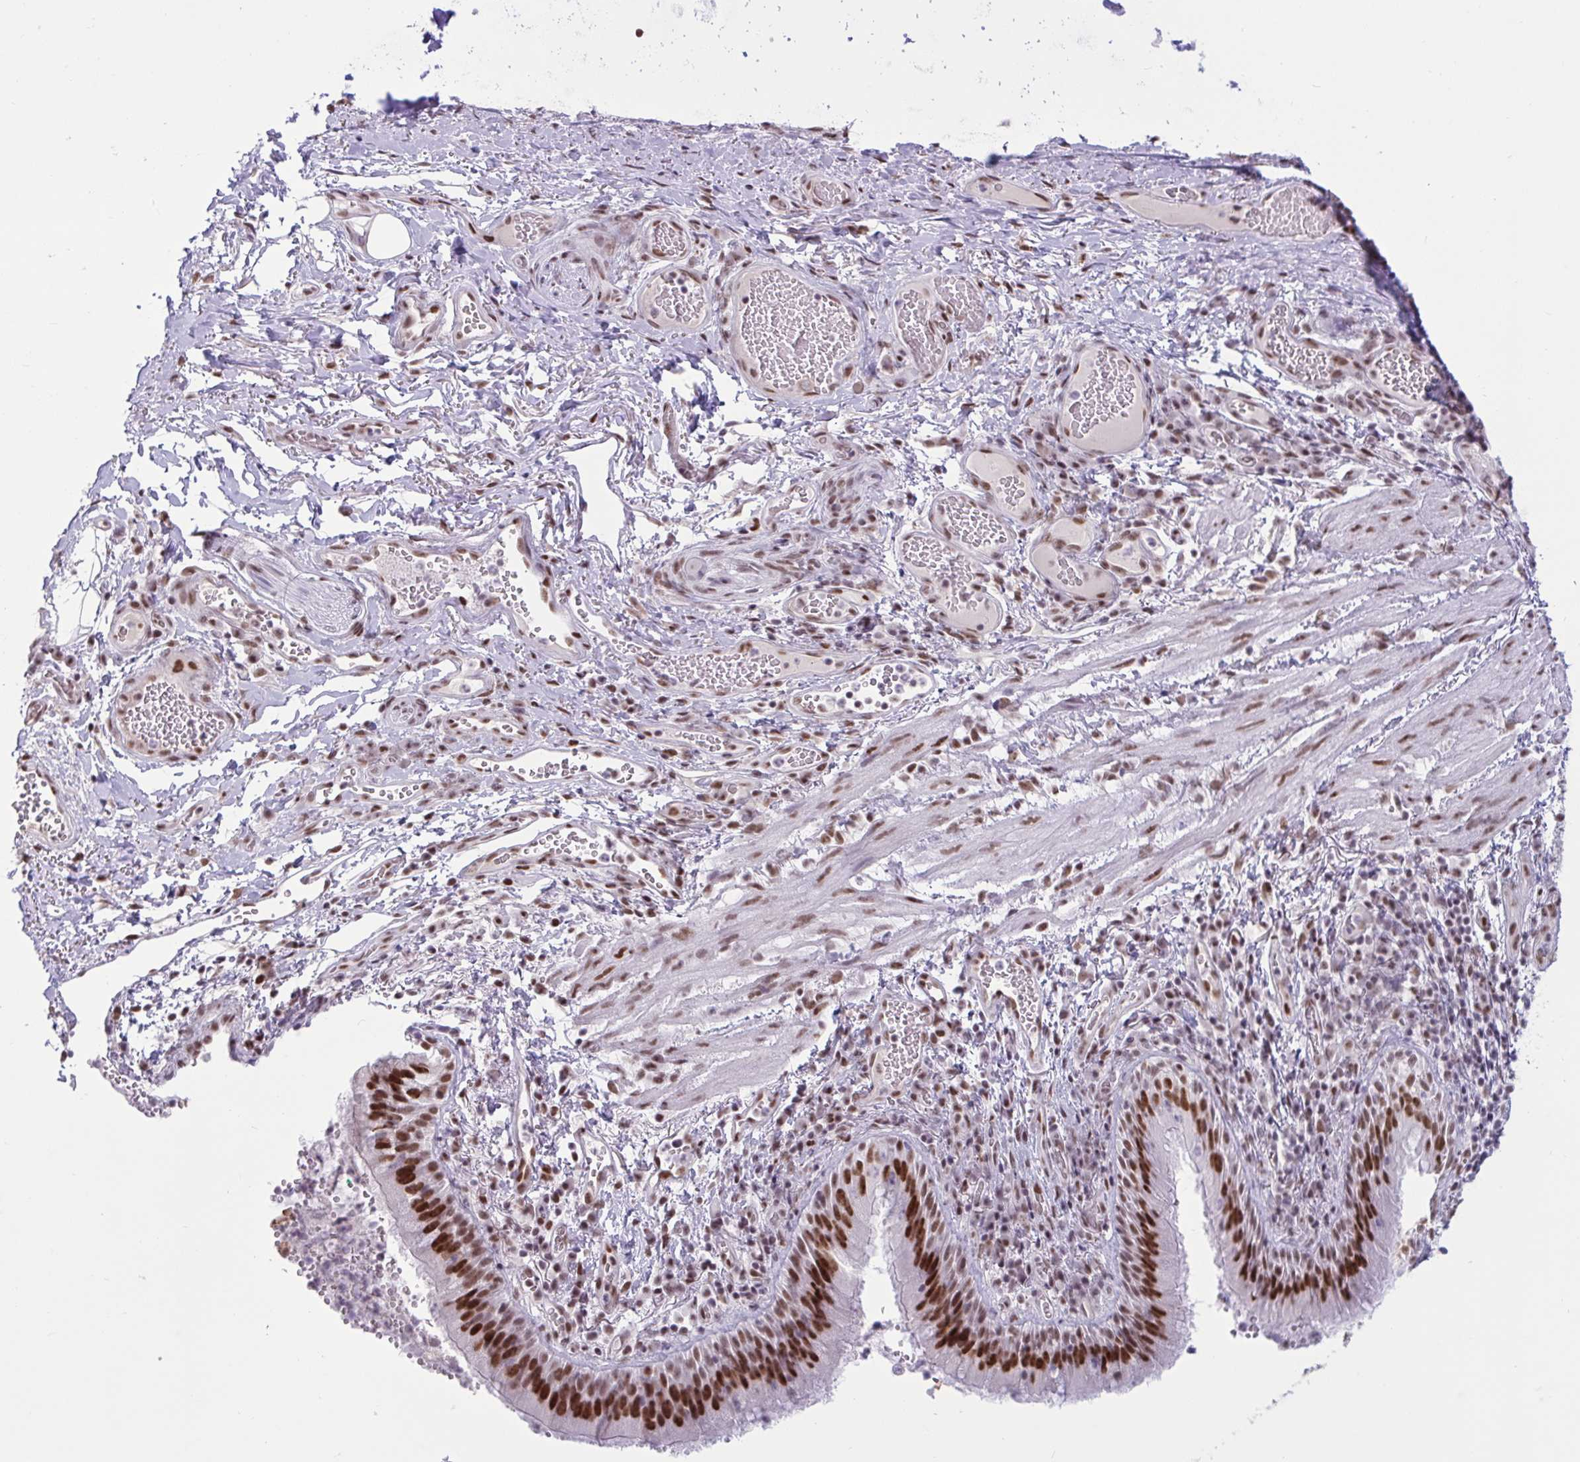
{"staining": {"intensity": "strong", "quantity": ">75%", "location": "nuclear"}, "tissue": "bronchus", "cell_type": "Respiratory epithelial cells", "image_type": "normal", "snomed": [{"axis": "morphology", "description": "Normal tissue, NOS"}, {"axis": "topography", "description": "Lymph node"}, {"axis": "topography", "description": "Bronchus"}], "caption": "Immunohistochemistry (DAB) staining of normal human bronchus displays strong nuclear protein expression in about >75% of respiratory epithelial cells. The staining was performed using DAB, with brown indicating positive protein expression. Nuclei are stained blue with hematoxylin.", "gene": "CBFA2T2", "patient": {"sex": "male", "age": 56}}